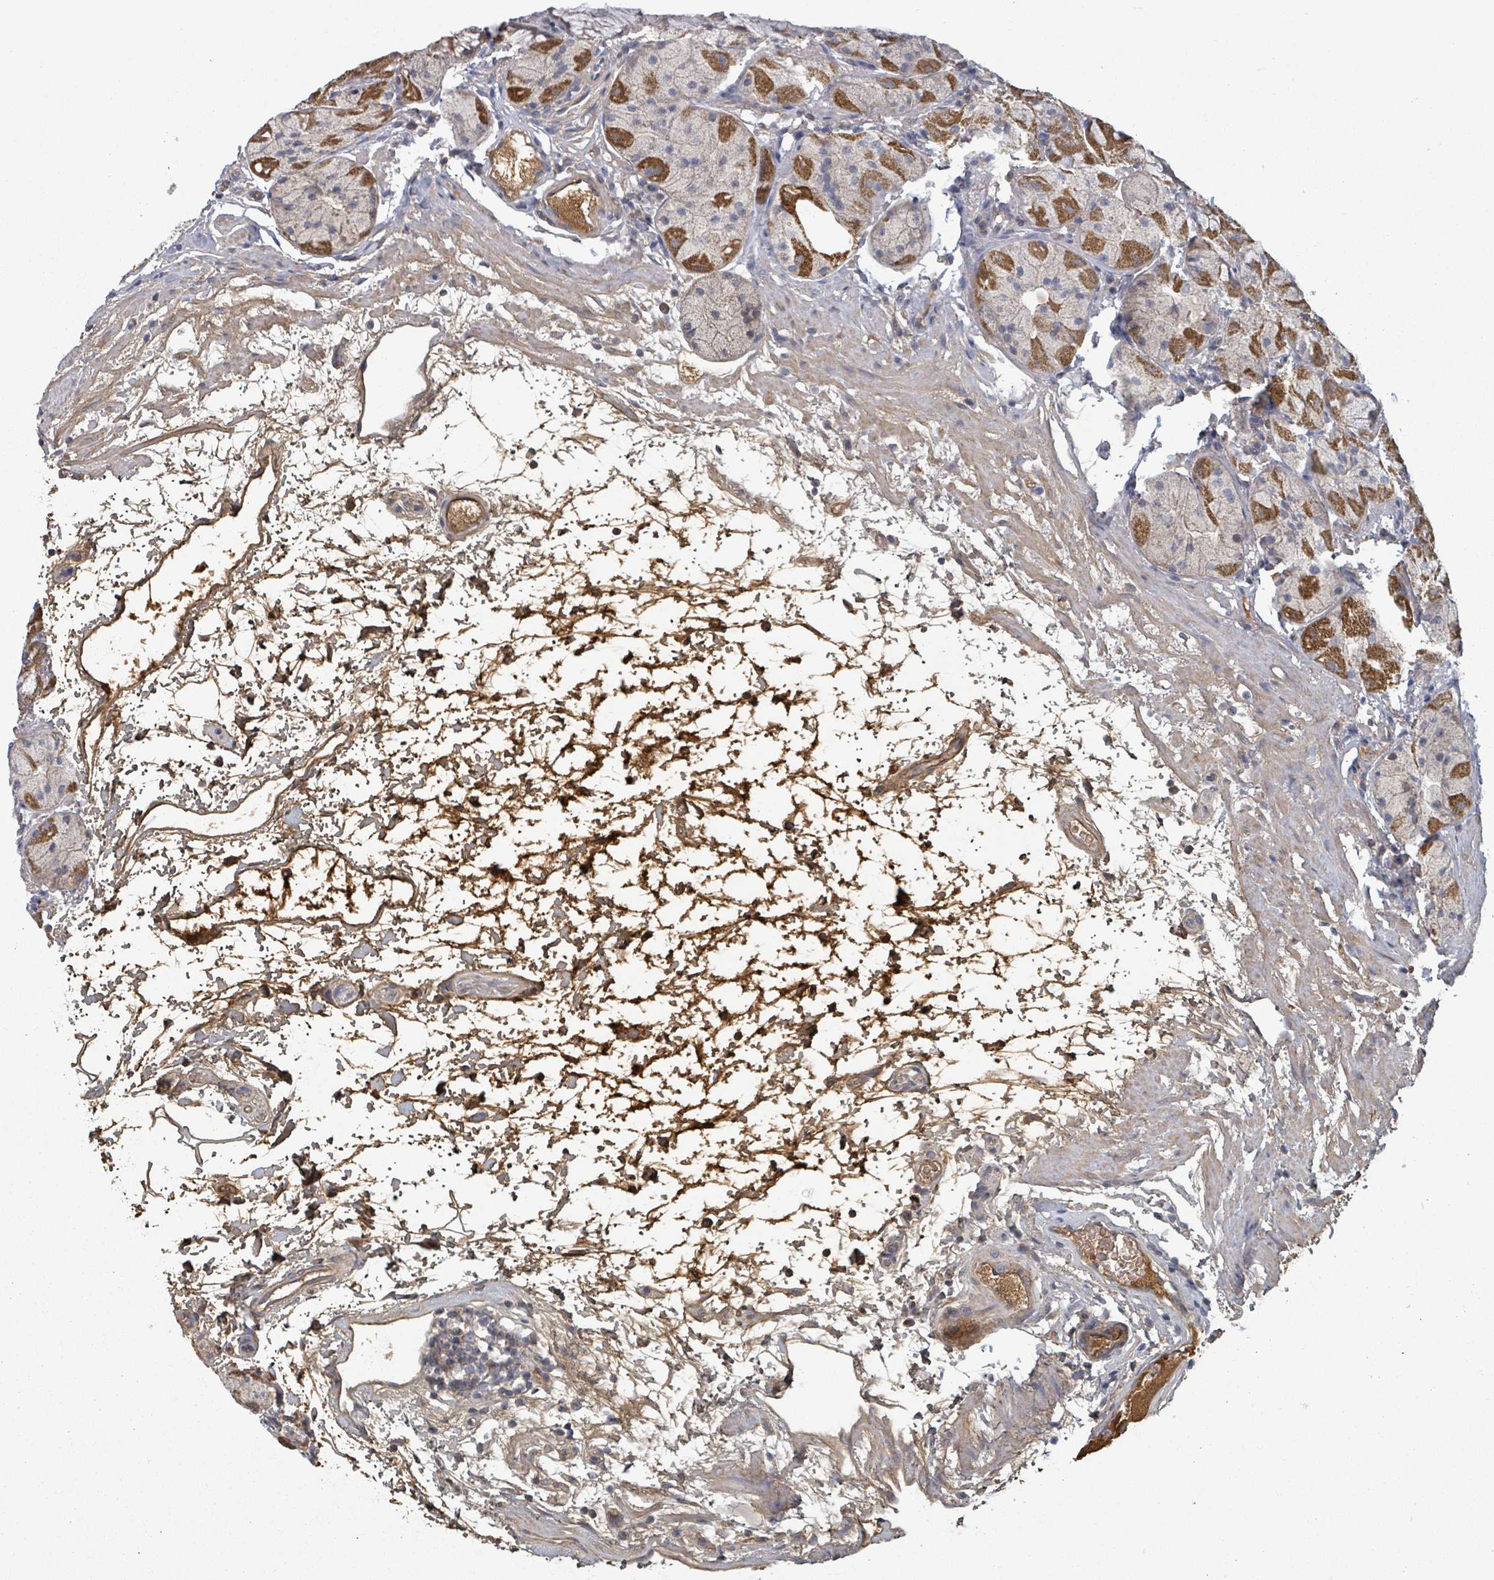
{"staining": {"intensity": "moderate", "quantity": ">75%", "location": "cytoplasmic/membranous"}, "tissue": "stomach", "cell_type": "Glandular cells", "image_type": "normal", "snomed": [{"axis": "morphology", "description": "Normal tissue, NOS"}, {"axis": "topography", "description": "Stomach"}], "caption": "Glandular cells display moderate cytoplasmic/membranous staining in about >75% of cells in benign stomach.", "gene": "GABBR1", "patient": {"sex": "male", "age": 57}}